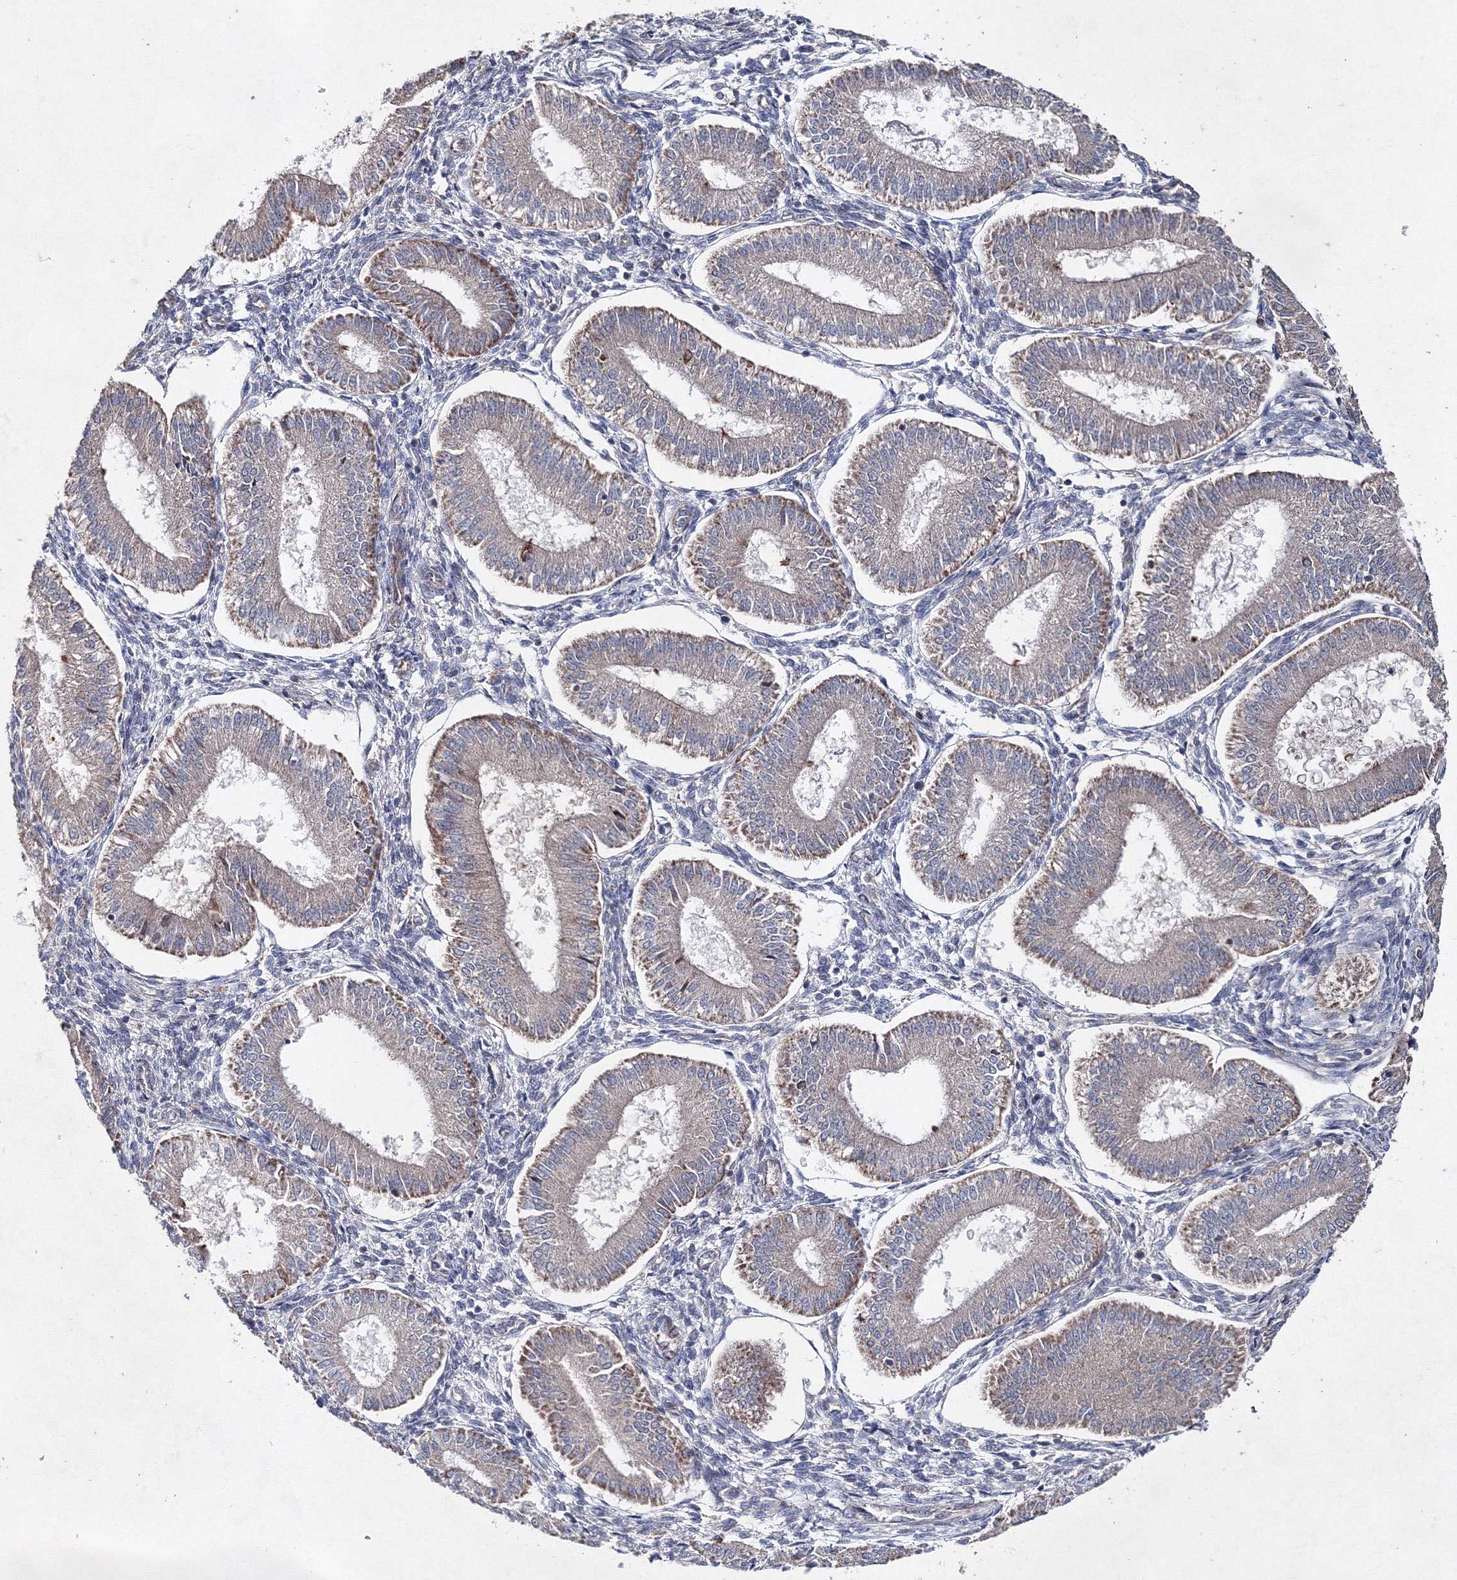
{"staining": {"intensity": "negative", "quantity": "none", "location": "none"}, "tissue": "endometrium", "cell_type": "Cells in endometrial stroma", "image_type": "normal", "snomed": [{"axis": "morphology", "description": "Normal tissue, NOS"}, {"axis": "topography", "description": "Endometrium"}], "caption": "Immunohistochemical staining of benign human endometrium displays no significant expression in cells in endometrial stroma. Brightfield microscopy of immunohistochemistry (IHC) stained with DAB (brown) and hematoxylin (blue), captured at high magnification.", "gene": "GFM1", "patient": {"sex": "female", "age": 39}}